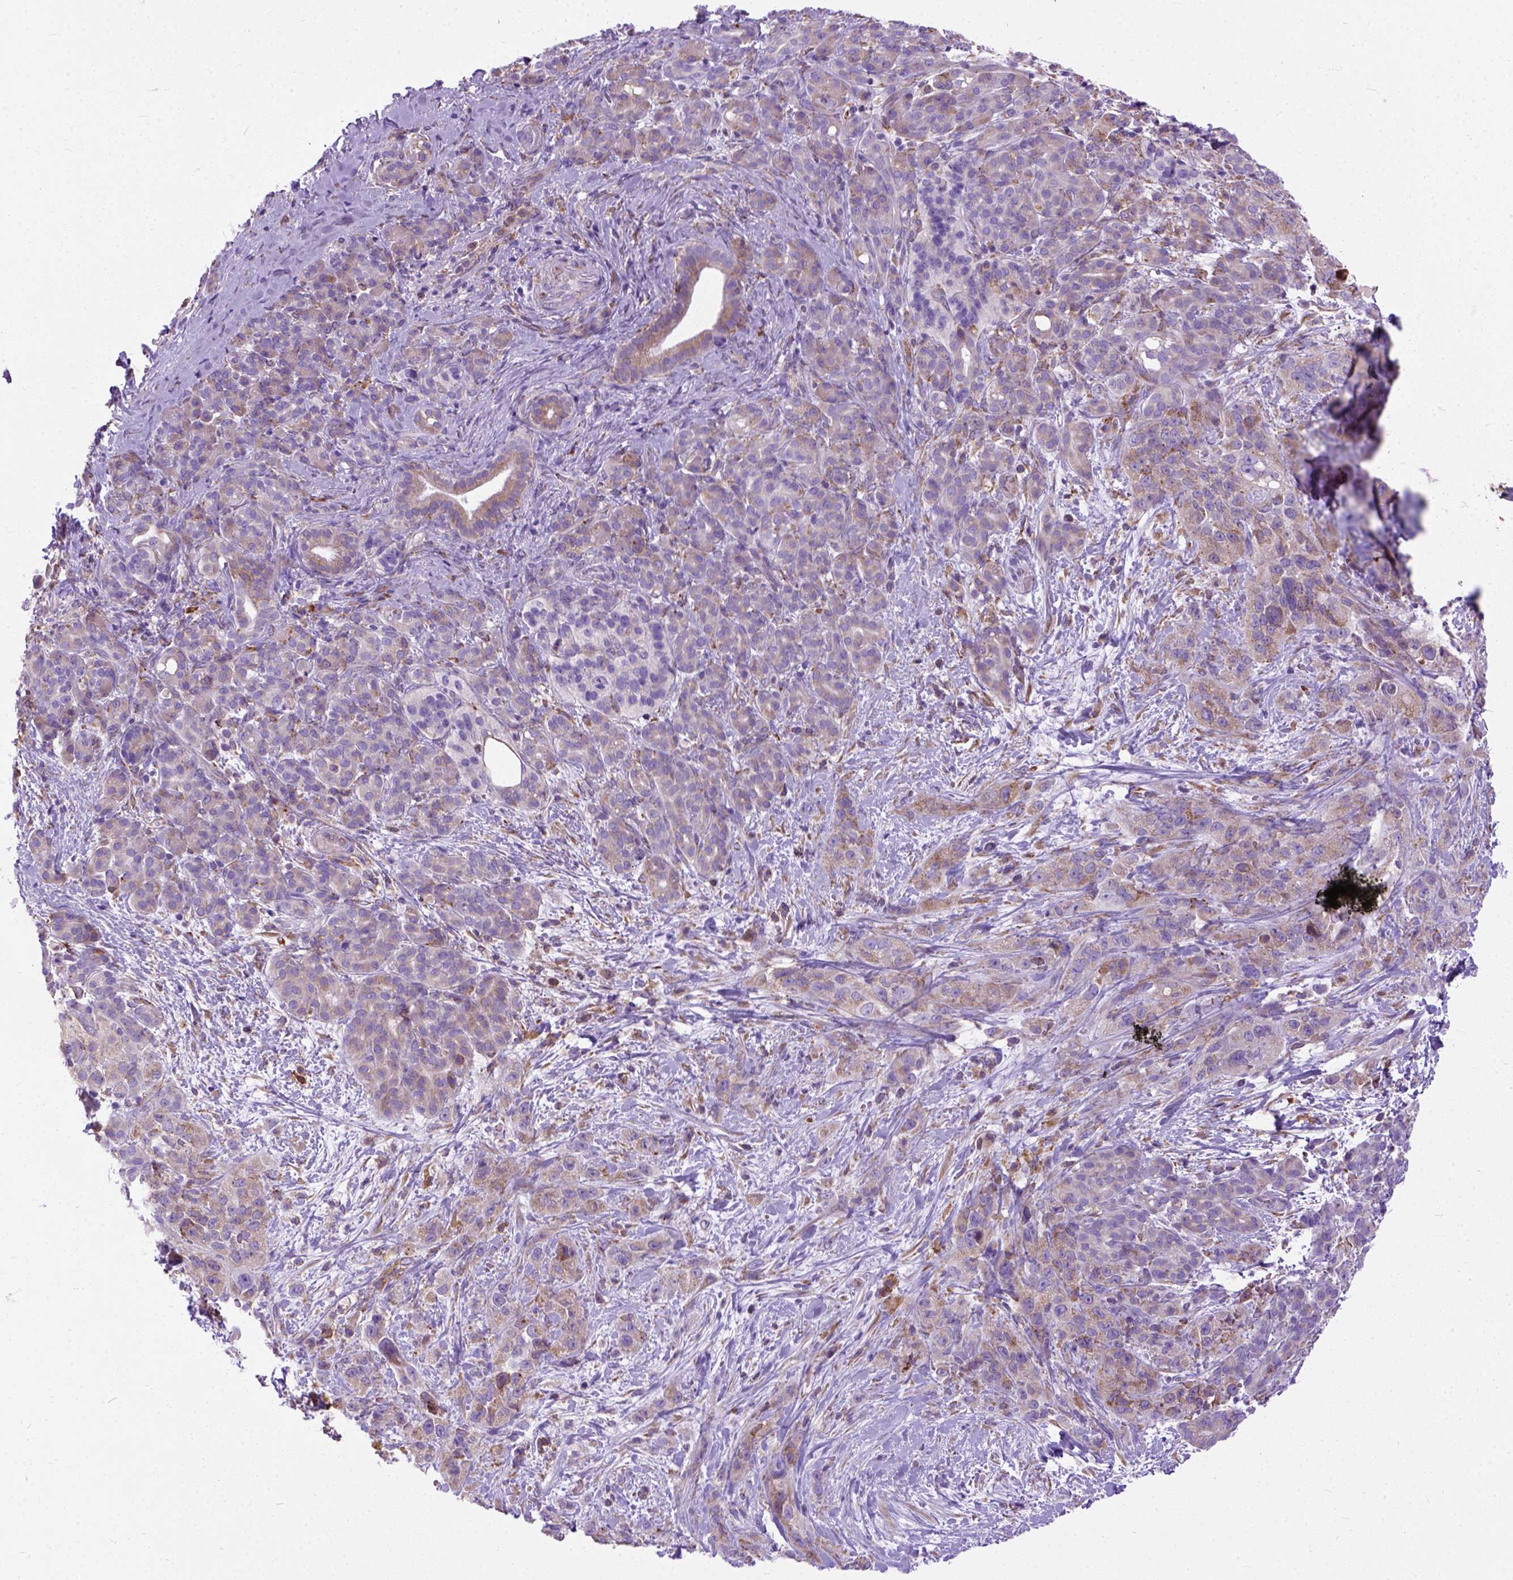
{"staining": {"intensity": "moderate", "quantity": ">75%", "location": "cytoplasmic/membranous"}, "tissue": "pancreatic cancer", "cell_type": "Tumor cells", "image_type": "cancer", "snomed": [{"axis": "morphology", "description": "Adenocarcinoma, NOS"}, {"axis": "topography", "description": "Pancreas"}], "caption": "This is a micrograph of IHC staining of pancreatic cancer, which shows moderate positivity in the cytoplasmic/membranous of tumor cells.", "gene": "PLK4", "patient": {"sex": "male", "age": 44}}